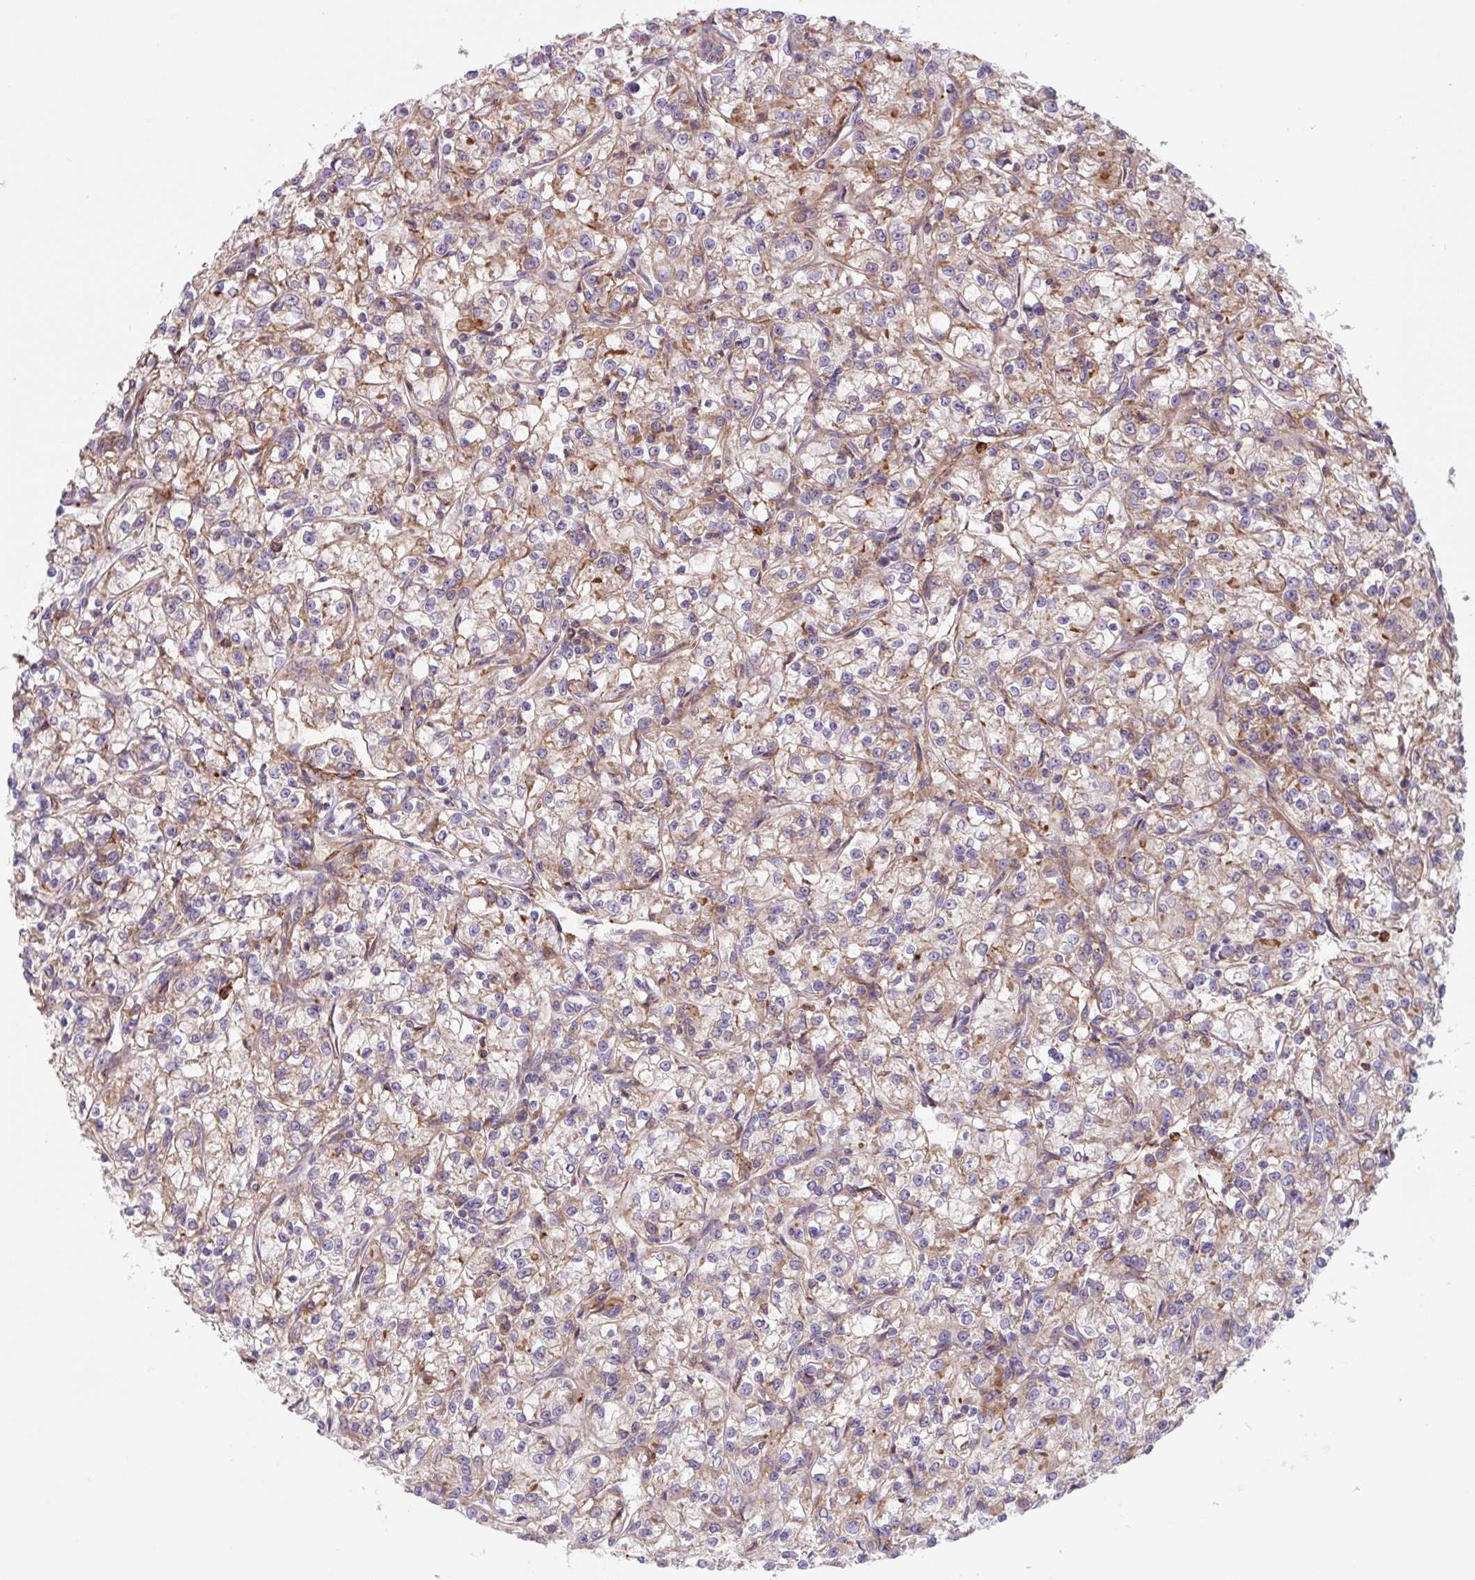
{"staining": {"intensity": "moderate", "quantity": ">75%", "location": "cytoplasmic/membranous"}, "tissue": "renal cancer", "cell_type": "Tumor cells", "image_type": "cancer", "snomed": [{"axis": "morphology", "description": "Adenocarcinoma, NOS"}, {"axis": "topography", "description": "Kidney"}], "caption": "IHC of adenocarcinoma (renal) exhibits medium levels of moderate cytoplasmic/membranous positivity in approximately >75% of tumor cells. The protein of interest is stained brown, and the nuclei are stained in blue (DAB IHC with brightfield microscopy, high magnification).", "gene": "DHFR2", "patient": {"sex": "female", "age": 59}}